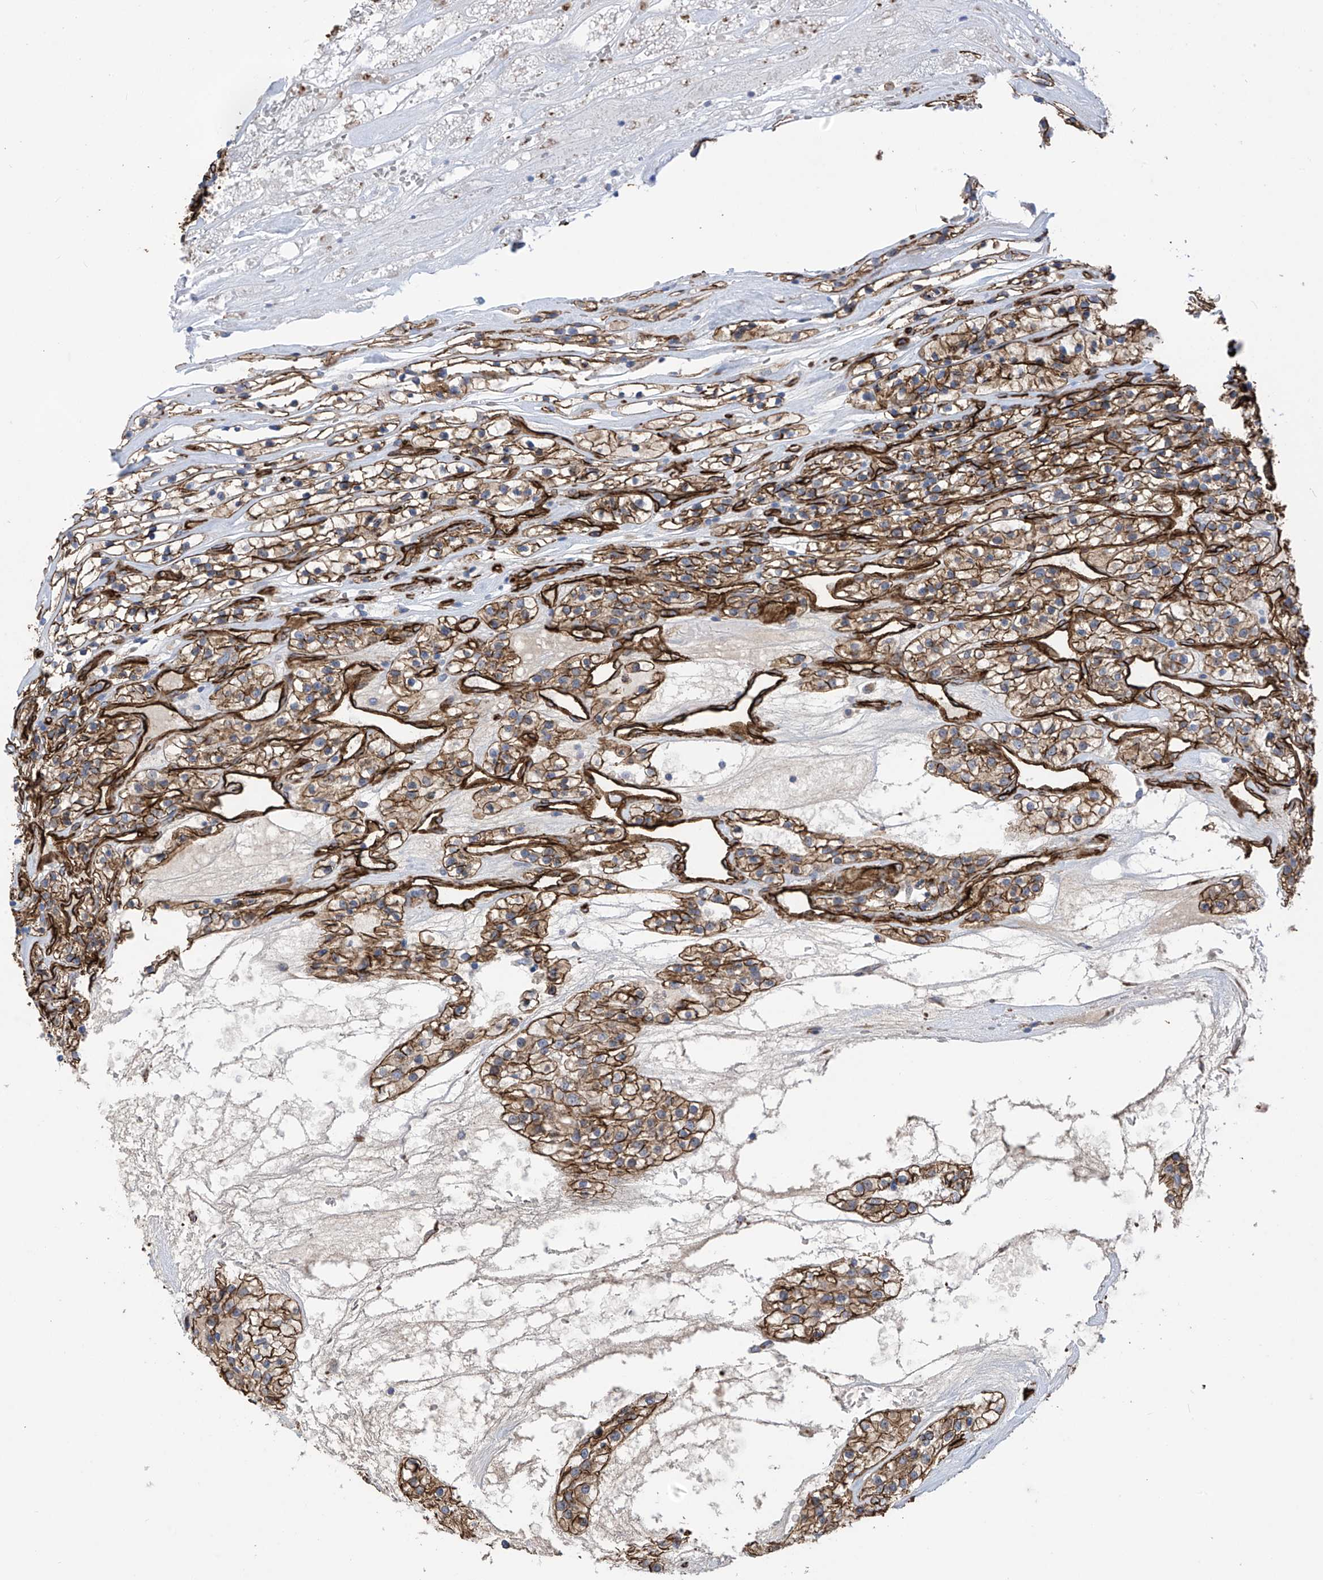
{"staining": {"intensity": "moderate", "quantity": ">75%", "location": "cytoplasmic/membranous"}, "tissue": "renal cancer", "cell_type": "Tumor cells", "image_type": "cancer", "snomed": [{"axis": "morphology", "description": "Adenocarcinoma, NOS"}, {"axis": "topography", "description": "Kidney"}], "caption": "Tumor cells reveal moderate cytoplasmic/membranous expression in approximately >75% of cells in renal cancer.", "gene": "UBTD1", "patient": {"sex": "female", "age": 57}}